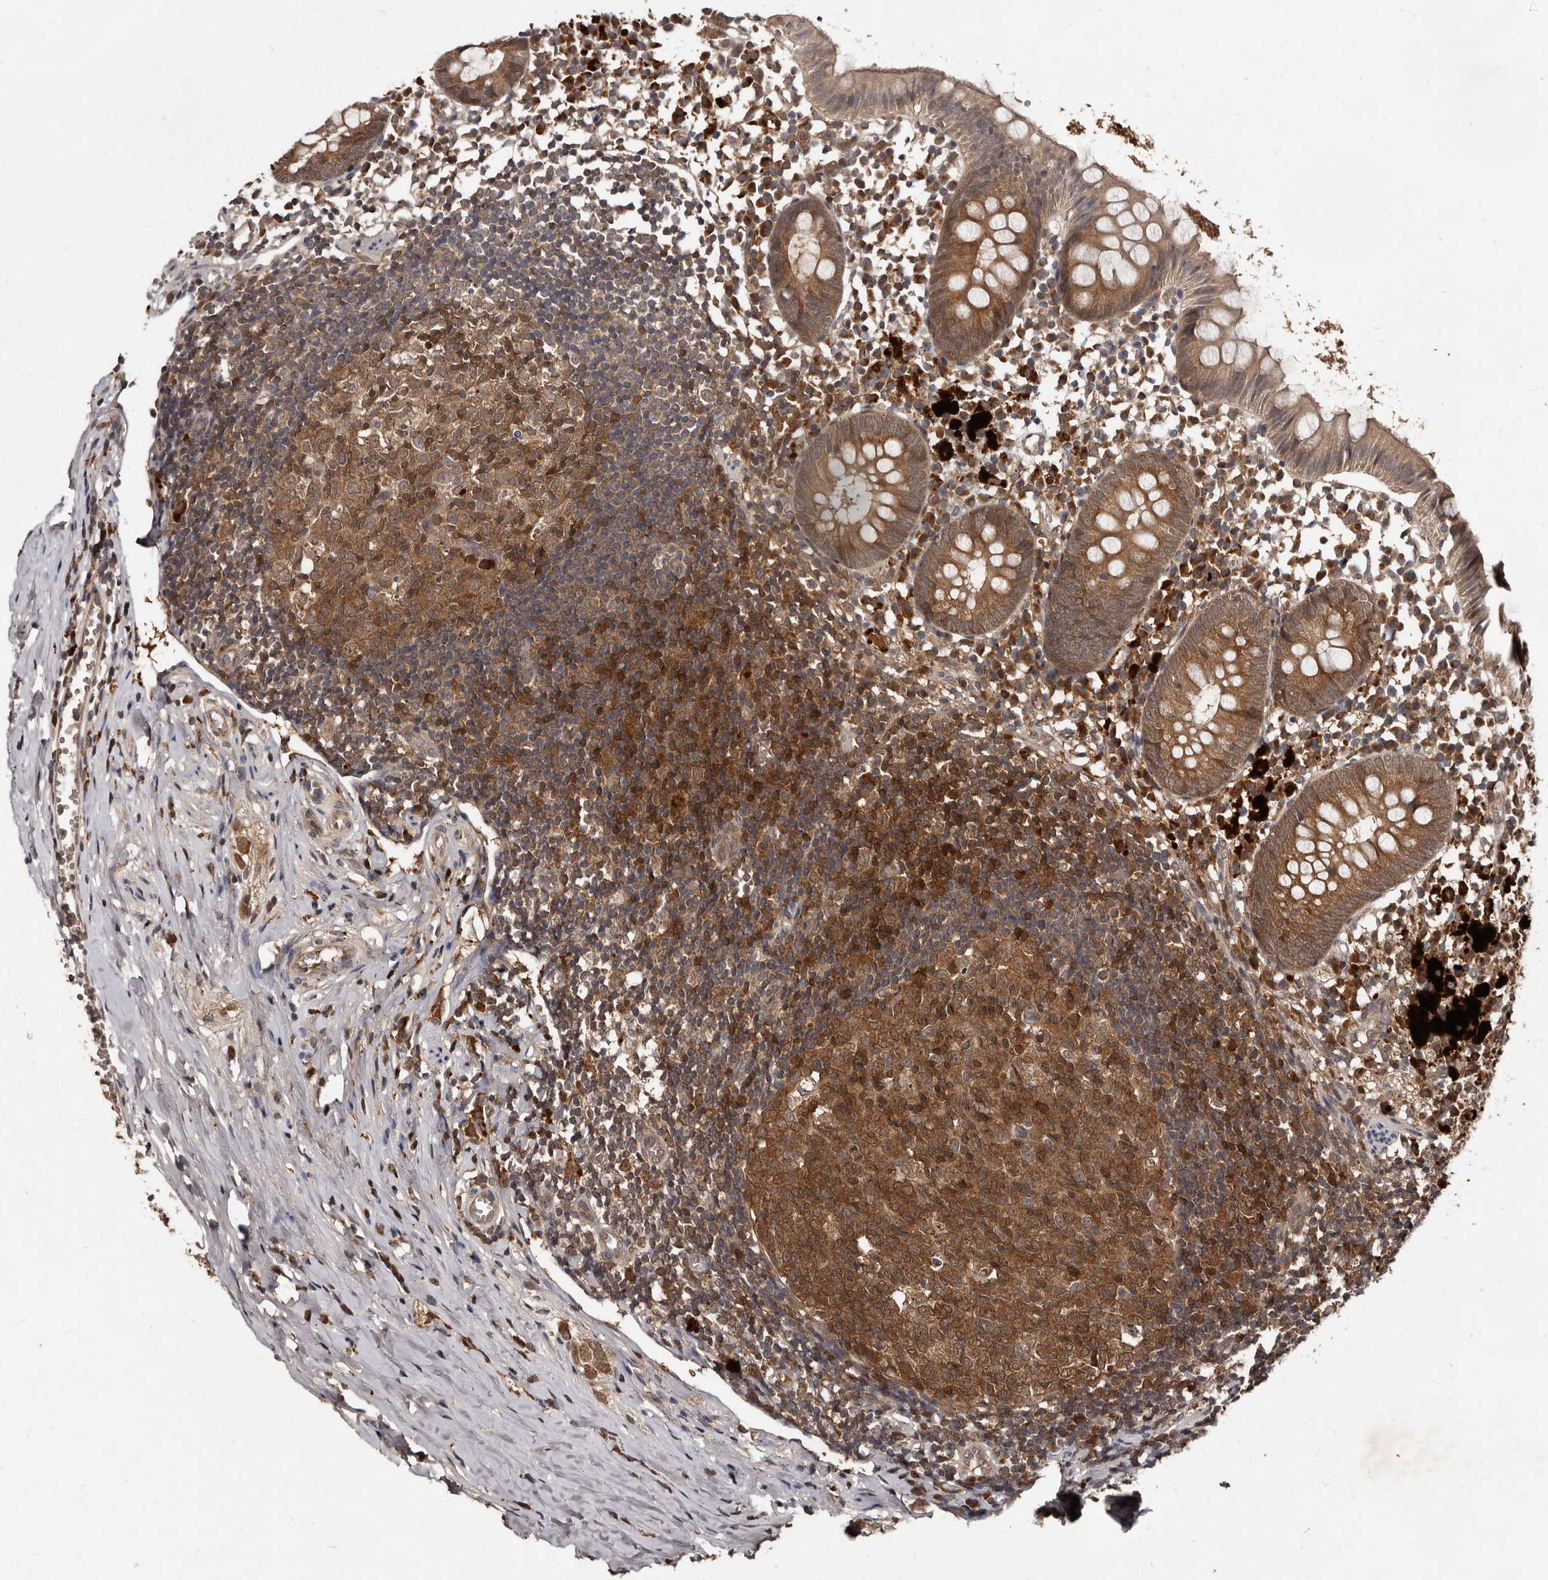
{"staining": {"intensity": "moderate", "quantity": ">75%", "location": "cytoplasmic/membranous"}, "tissue": "appendix", "cell_type": "Glandular cells", "image_type": "normal", "snomed": [{"axis": "morphology", "description": "Normal tissue, NOS"}, {"axis": "topography", "description": "Appendix"}], "caption": "High-power microscopy captured an immunohistochemistry histopathology image of normal appendix, revealing moderate cytoplasmic/membranous staining in approximately >75% of glandular cells.", "gene": "PMVK", "patient": {"sex": "female", "age": 20}}